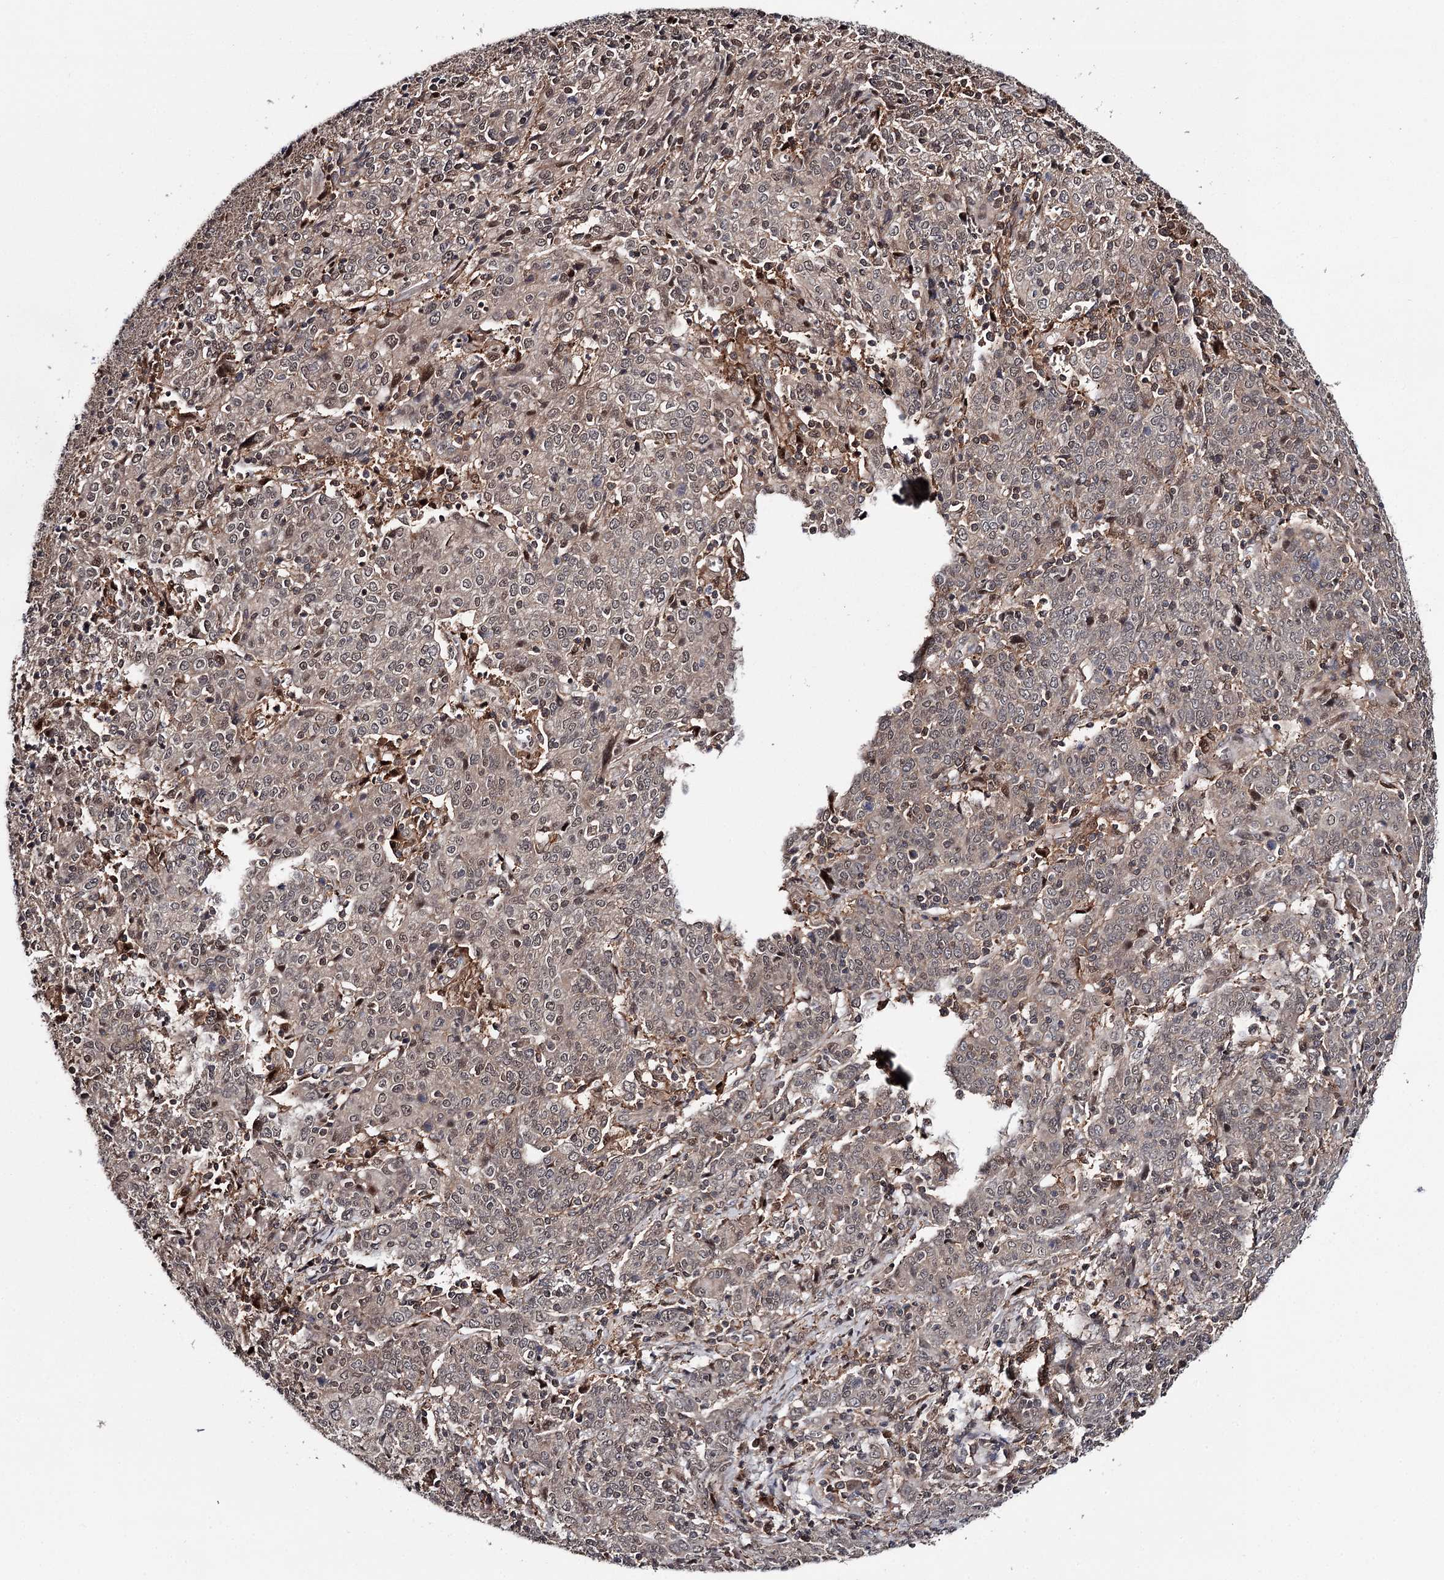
{"staining": {"intensity": "negative", "quantity": "none", "location": "none"}, "tissue": "cervical cancer", "cell_type": "Tumor cells", "image_type": "cancer", "snomed": [{"axis": "morphology", "description": "Squamous cell carcinoma, NOS"}, {"axis": "topography", "description": "Cervix"}], "caption": "Immunohistochemistry image of neoplastic tissue: human cervical cancer stained with DAB (3,3'-diaminobenzidine) shows no significant protein expression in tumor cells.", "gene": "GTSF1", "patient": {"sex": "female", "age": 67}}